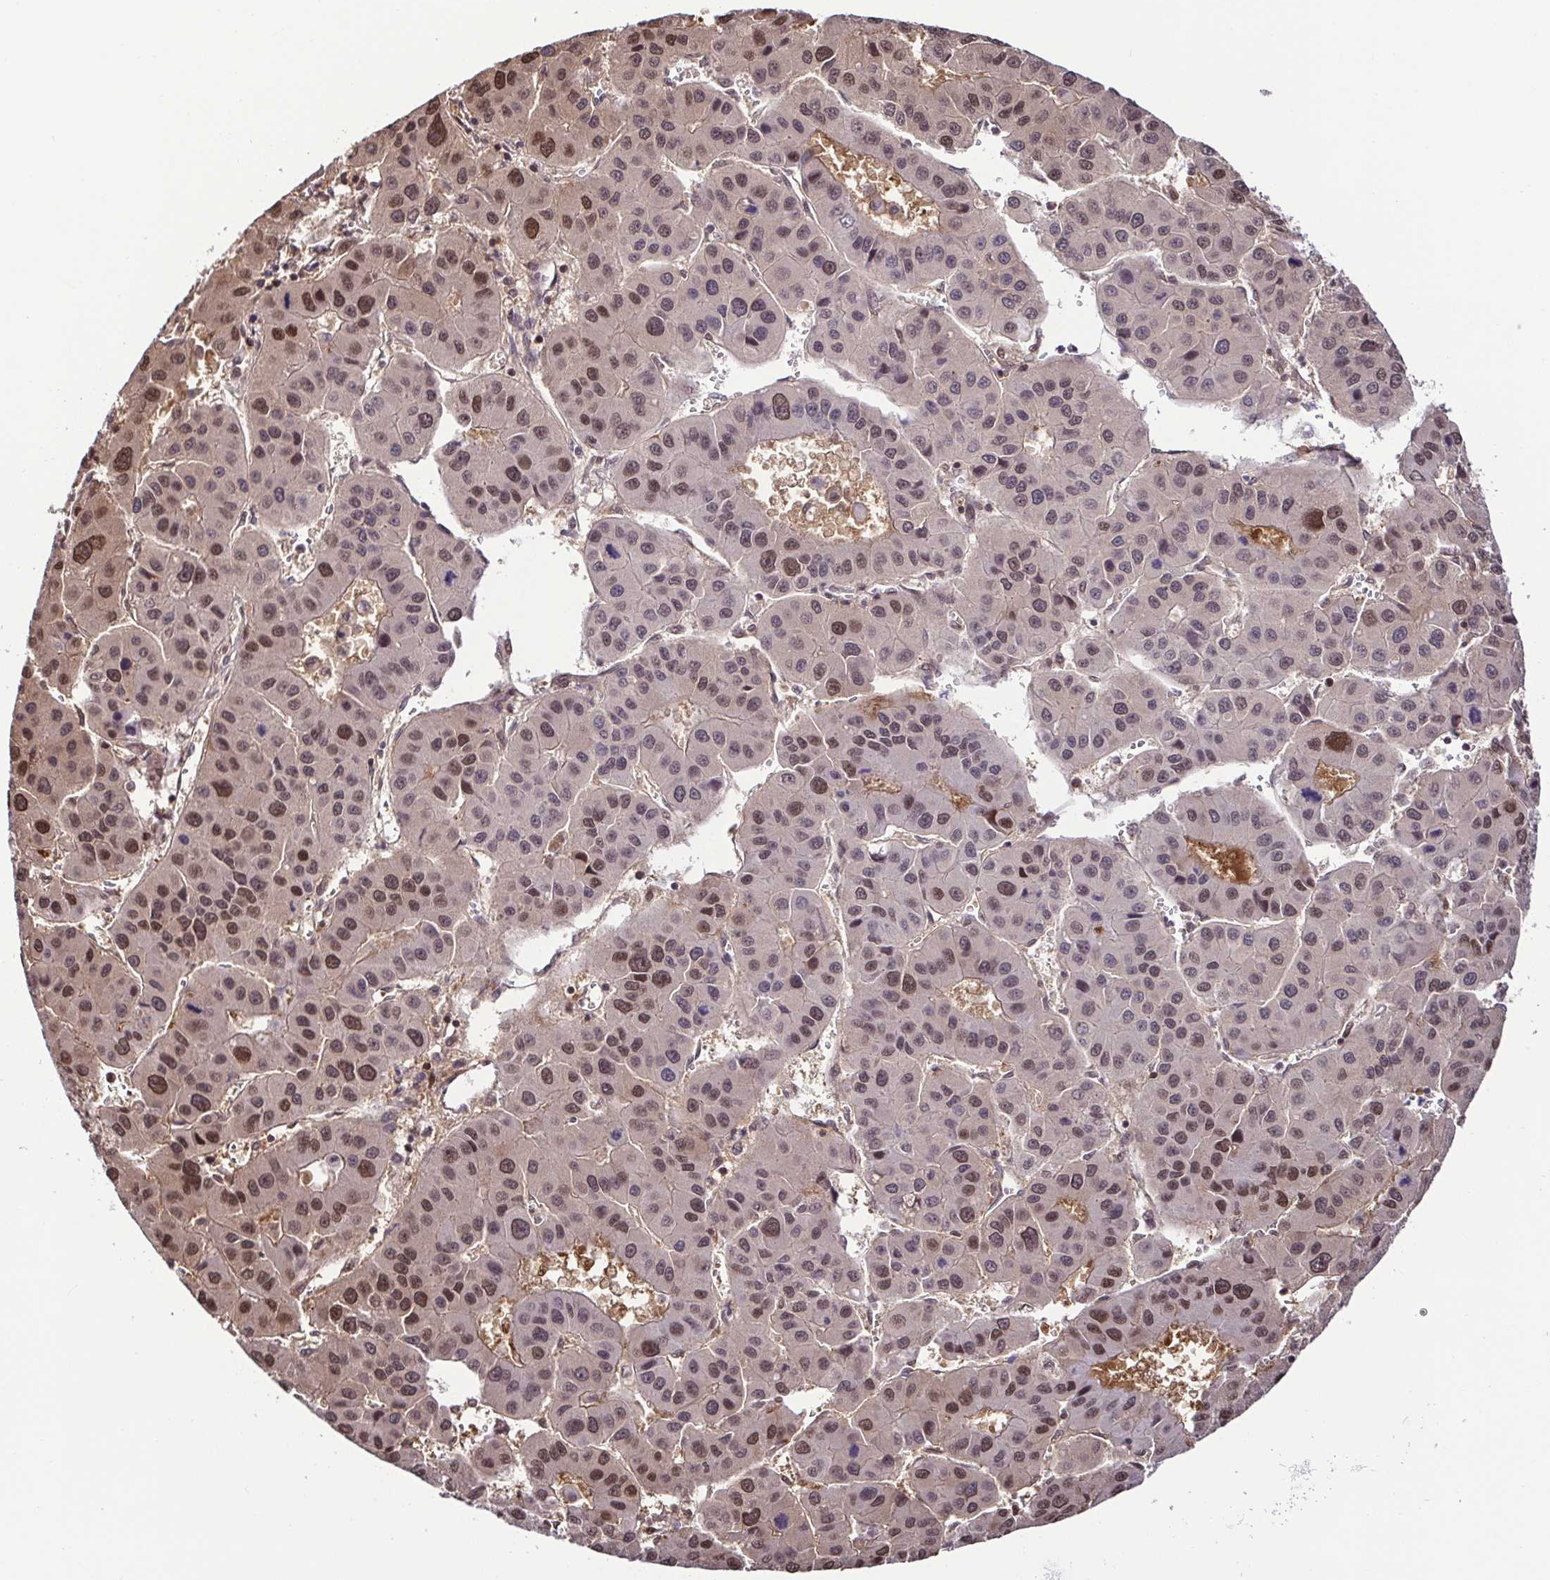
{"staining": {"intensity": "moderate", "quantity": "25%-75%", "location": "nuclear"}, "tissue": "liver cancer", "cell_type": "Tumor cells", "image_type": "cancer", "snomed": [{"axis": "morphology", "description": "Carcinoma, Hepatocellular, NOS"}, {"axis": "topography", "description": "Liver"}], "caption": "Liver cancer (hepatocellular carcinoma) tissue reveals moderate nuclear expression in about 25%-75% of tumor cells", "gene": "PSMB9", "patient": {"sex": "male", "age": 73}}